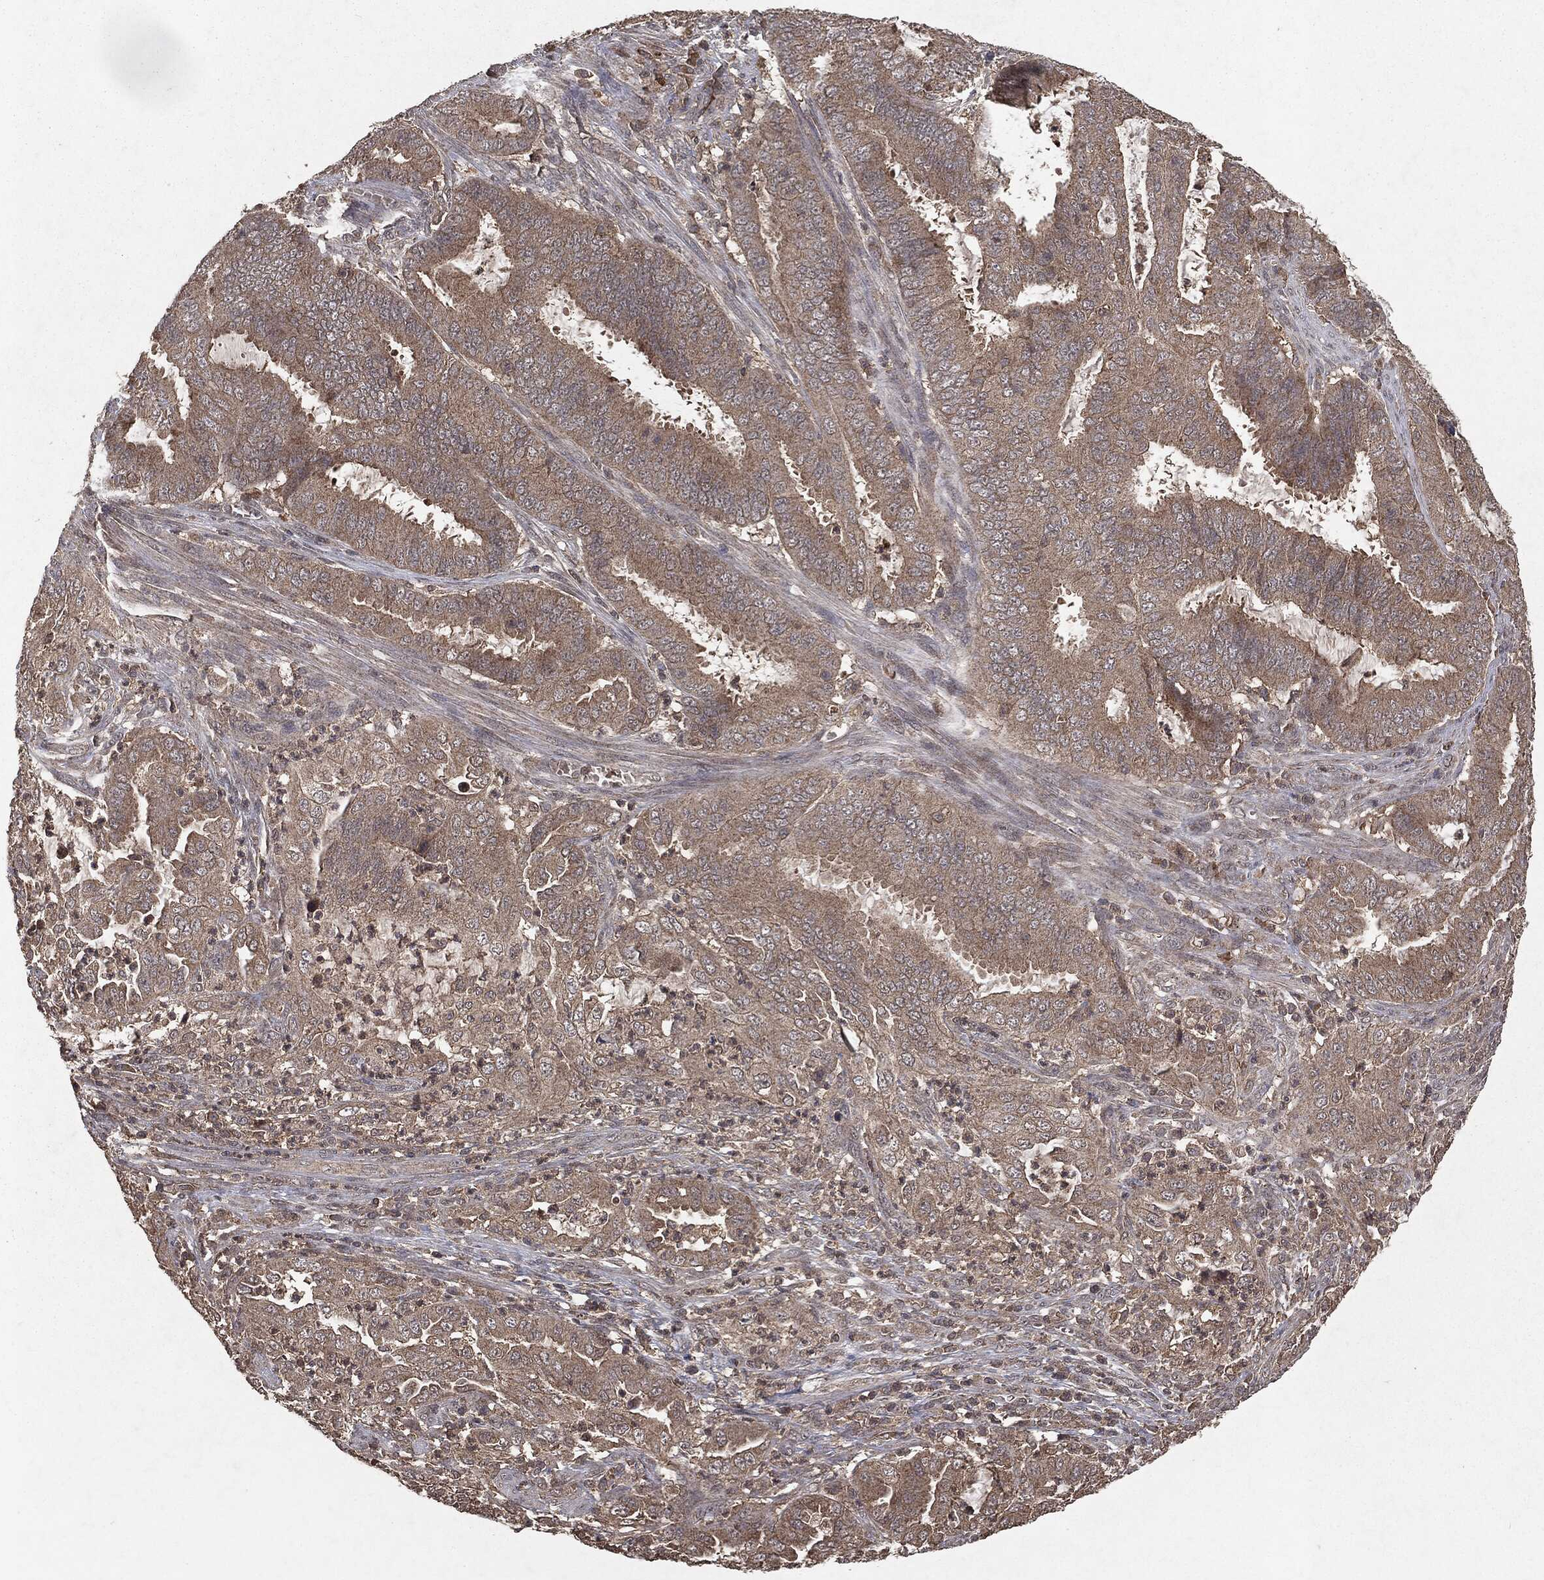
{"staining": {"intensity": "weak", "quantity": "25%-75%", "location": "cytoplasmic/membranous"}, "tissue": "endometrial cancer", "cell_type": "Tumor cells", "image_type": "cancer", "snomed": [{"axis": "morphology", "description": "Adenocarcinoma, NOS"}, {"axis": "topography", "description": "Endometrium"}], "caption": "The immunohistochemical stain shows weak cytoplasmic/membranous staining in tumor cells of endometrial adenocarcinoma tissue. (DAB (3,3'-diaminobenzidine) IHC, brown staining for protein, blue staining for nuclei).", "gene": "MTOR", "patient": {"sex": "female", "age": 51}}